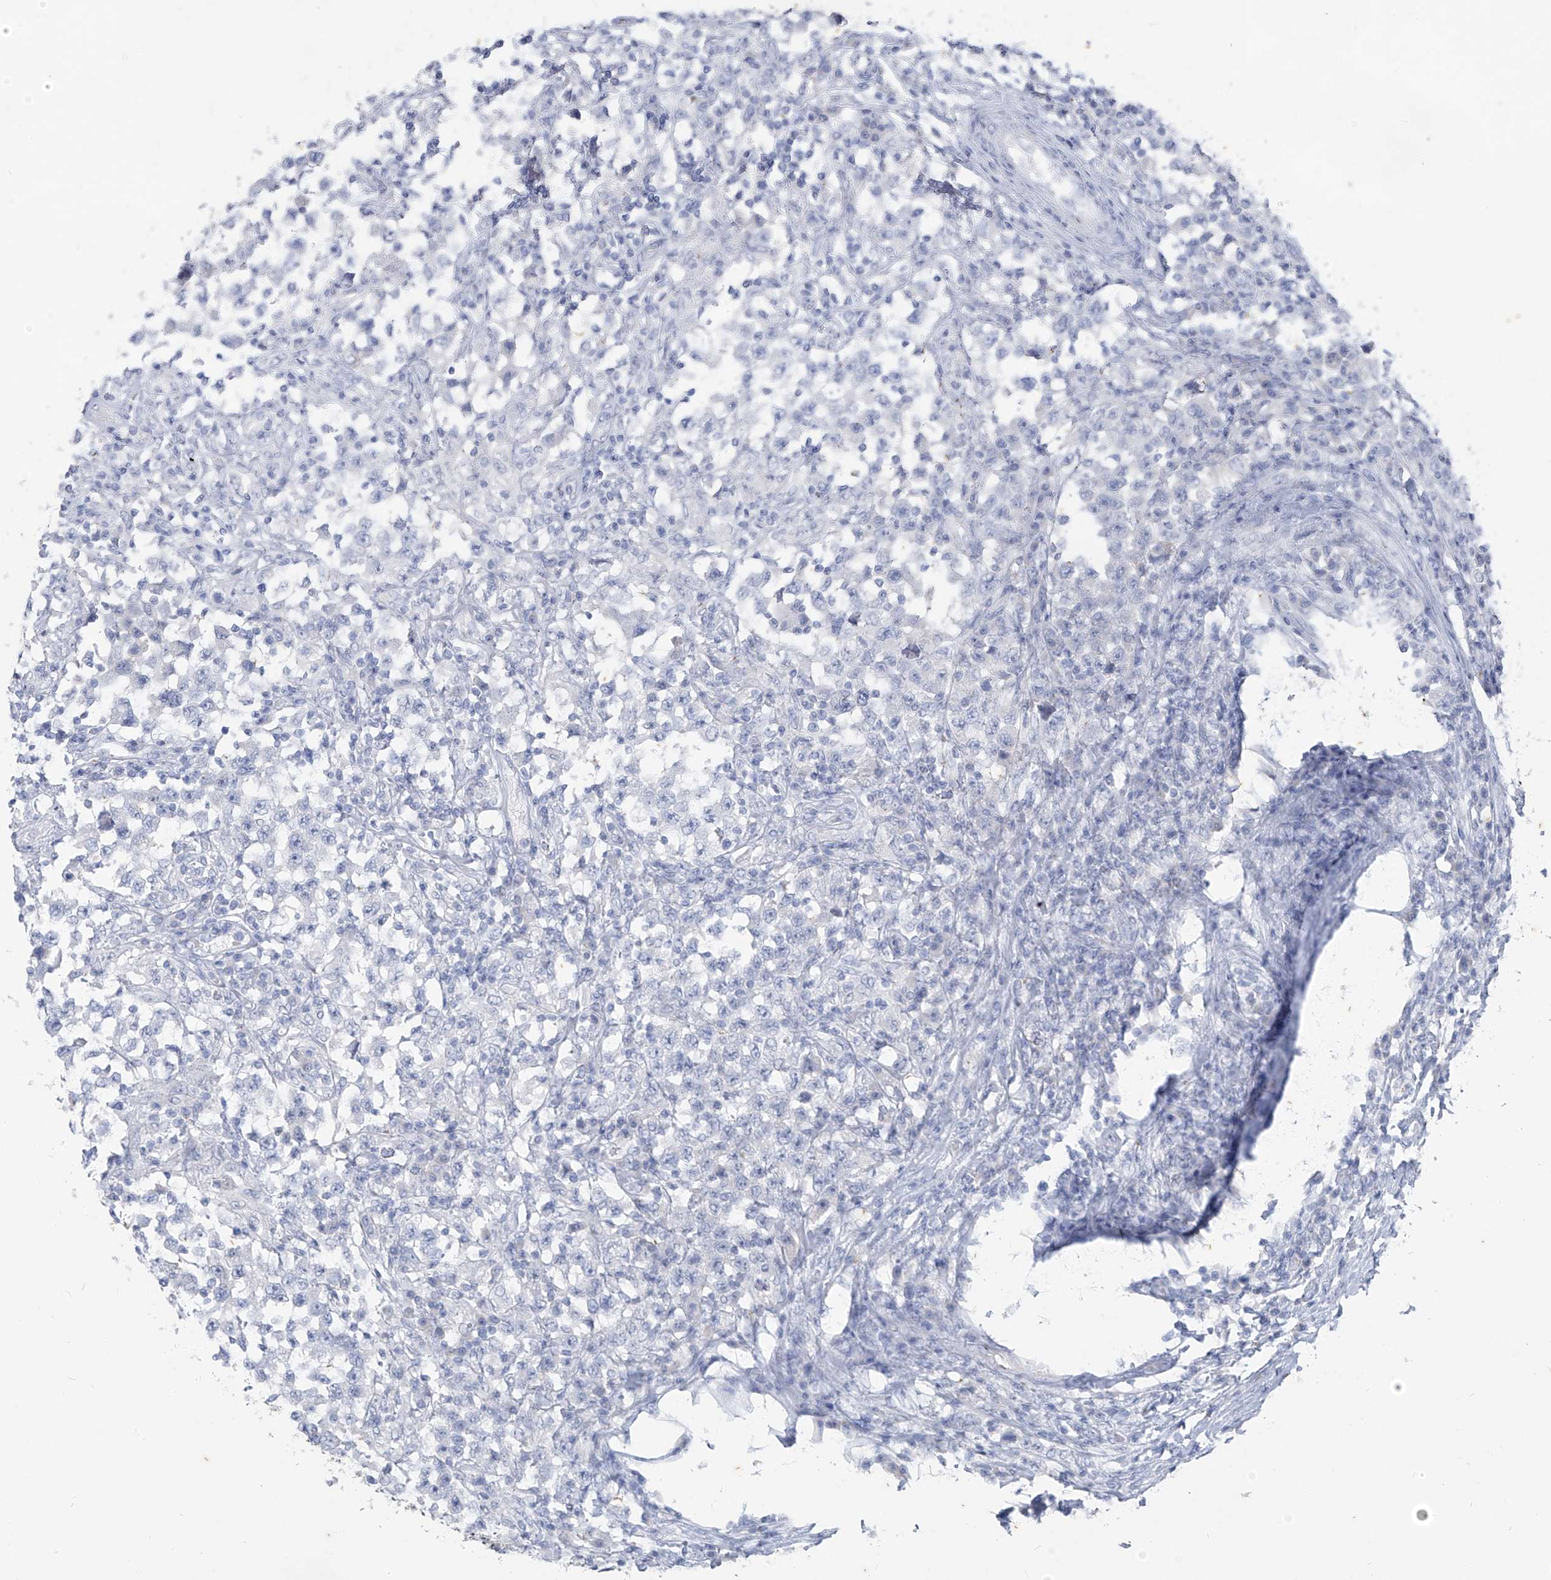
{"staining": {"intensity": "negative", "quantity": "none", "location": "none"}, "tissue": "testis cancer", "cell_type": "Tumor cells", "image_type": "cancer", "snomed": [{"axis": "morphology", "description": "Carcinoma, Embryonal, NOS"}, {"axis": "topography", "description": "Testis"}], "caption": "This is a micrograph of IHC staining of testis embryonal carcinoma, which shows no positivity in tumor cells.", "gene": "CX3CR1", "patient": {"sex": "male", "age": 21}}